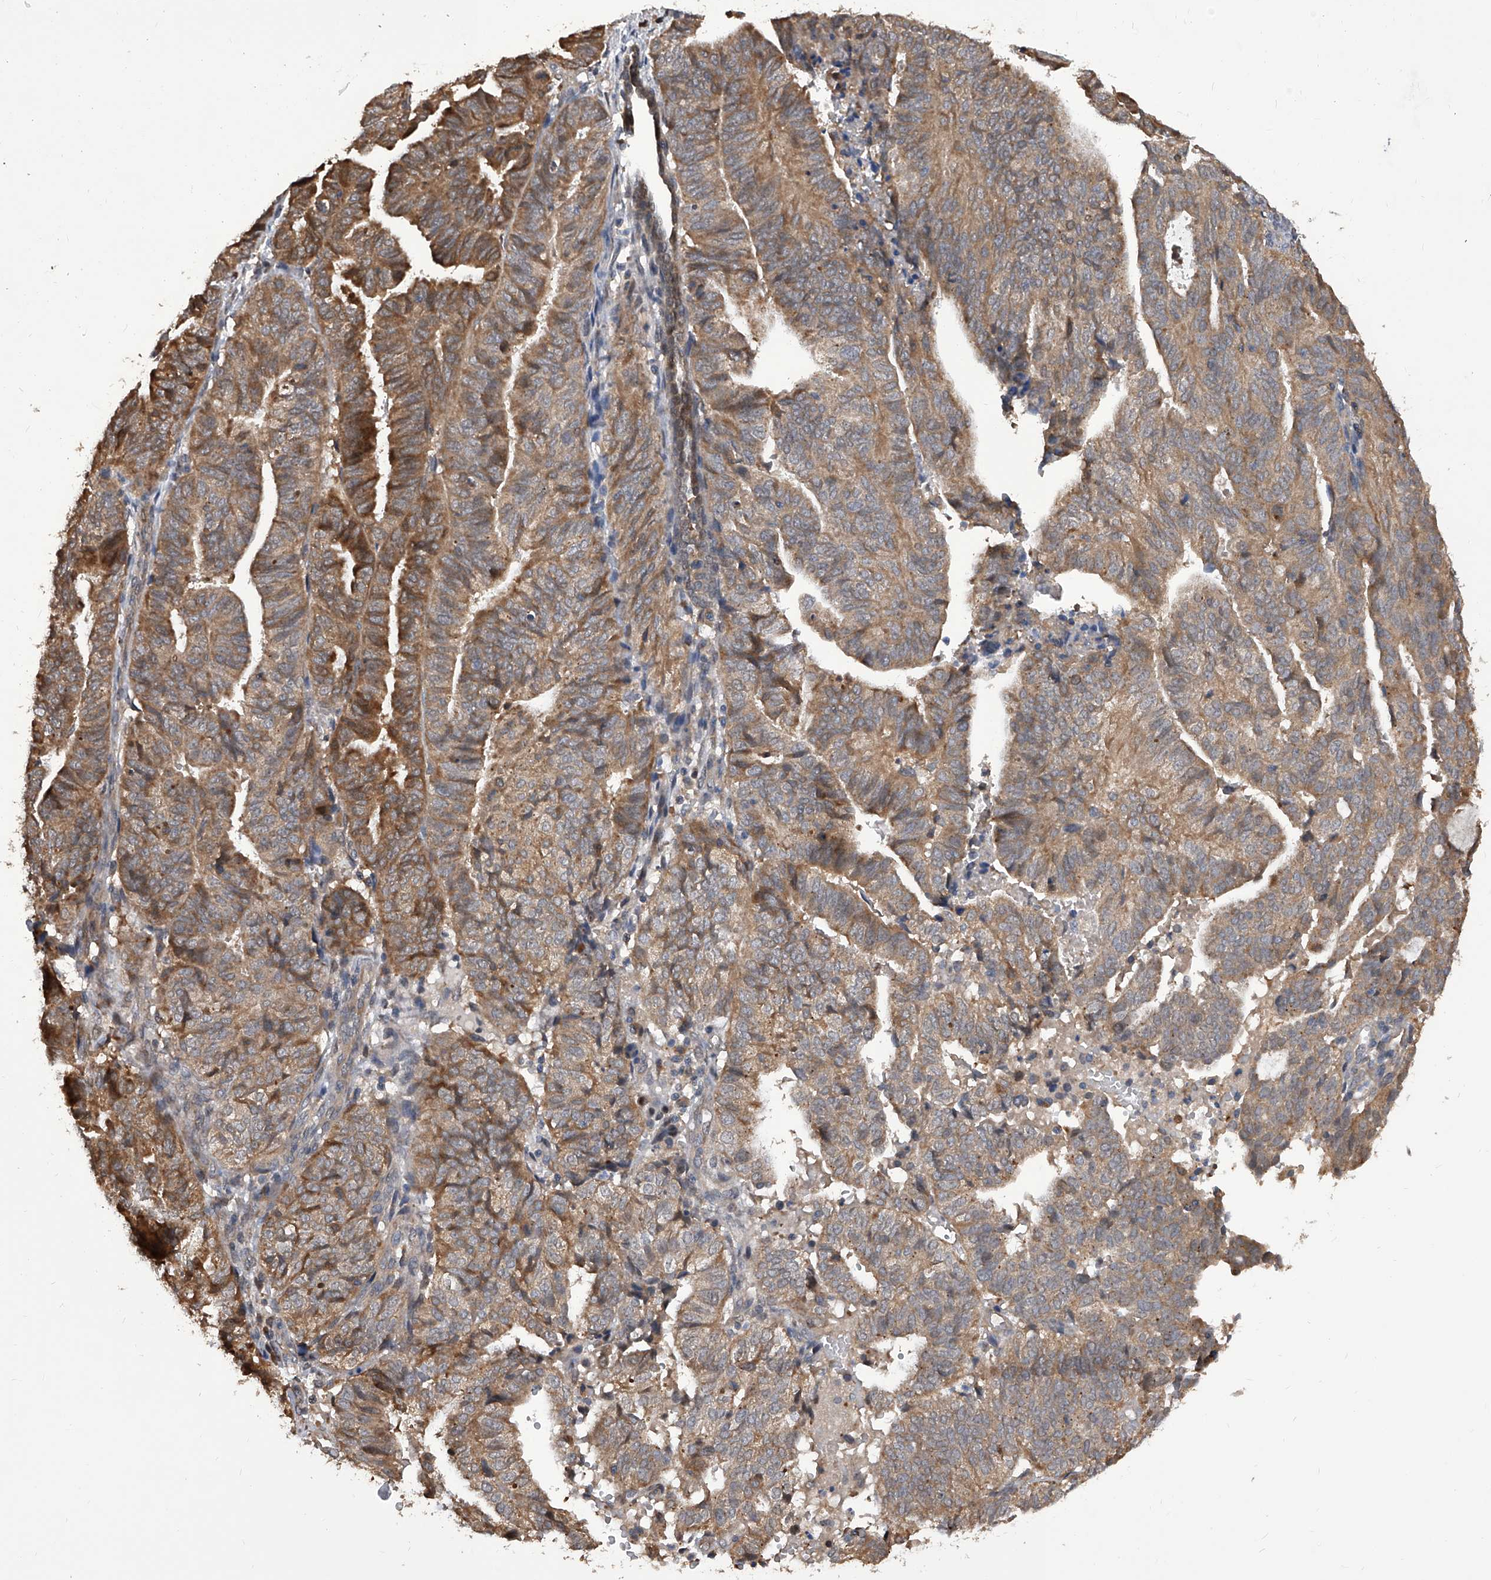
{"staining": {"intensity": "moderate", "quantity": ">75%", "location": "cytoplasmic/membranous"}, "tissue": "endometrial cancer", "cell_type": "Tumor cells", "image_type": "cancer", "snomed": [{"axis": "morphology", "description": "Adenocarcinoma, NOS"}, {"axis": "topography", "description": "Uterus"}], "caption": "Protein expression analysis of endometrial cancer shows moderate cytoplasmic/membranous expression in approximately >75% of tumor cells. Nuclei are stained in blue.", "gene": "GMDS", "patient": {"sex": "female", "age": 77}}